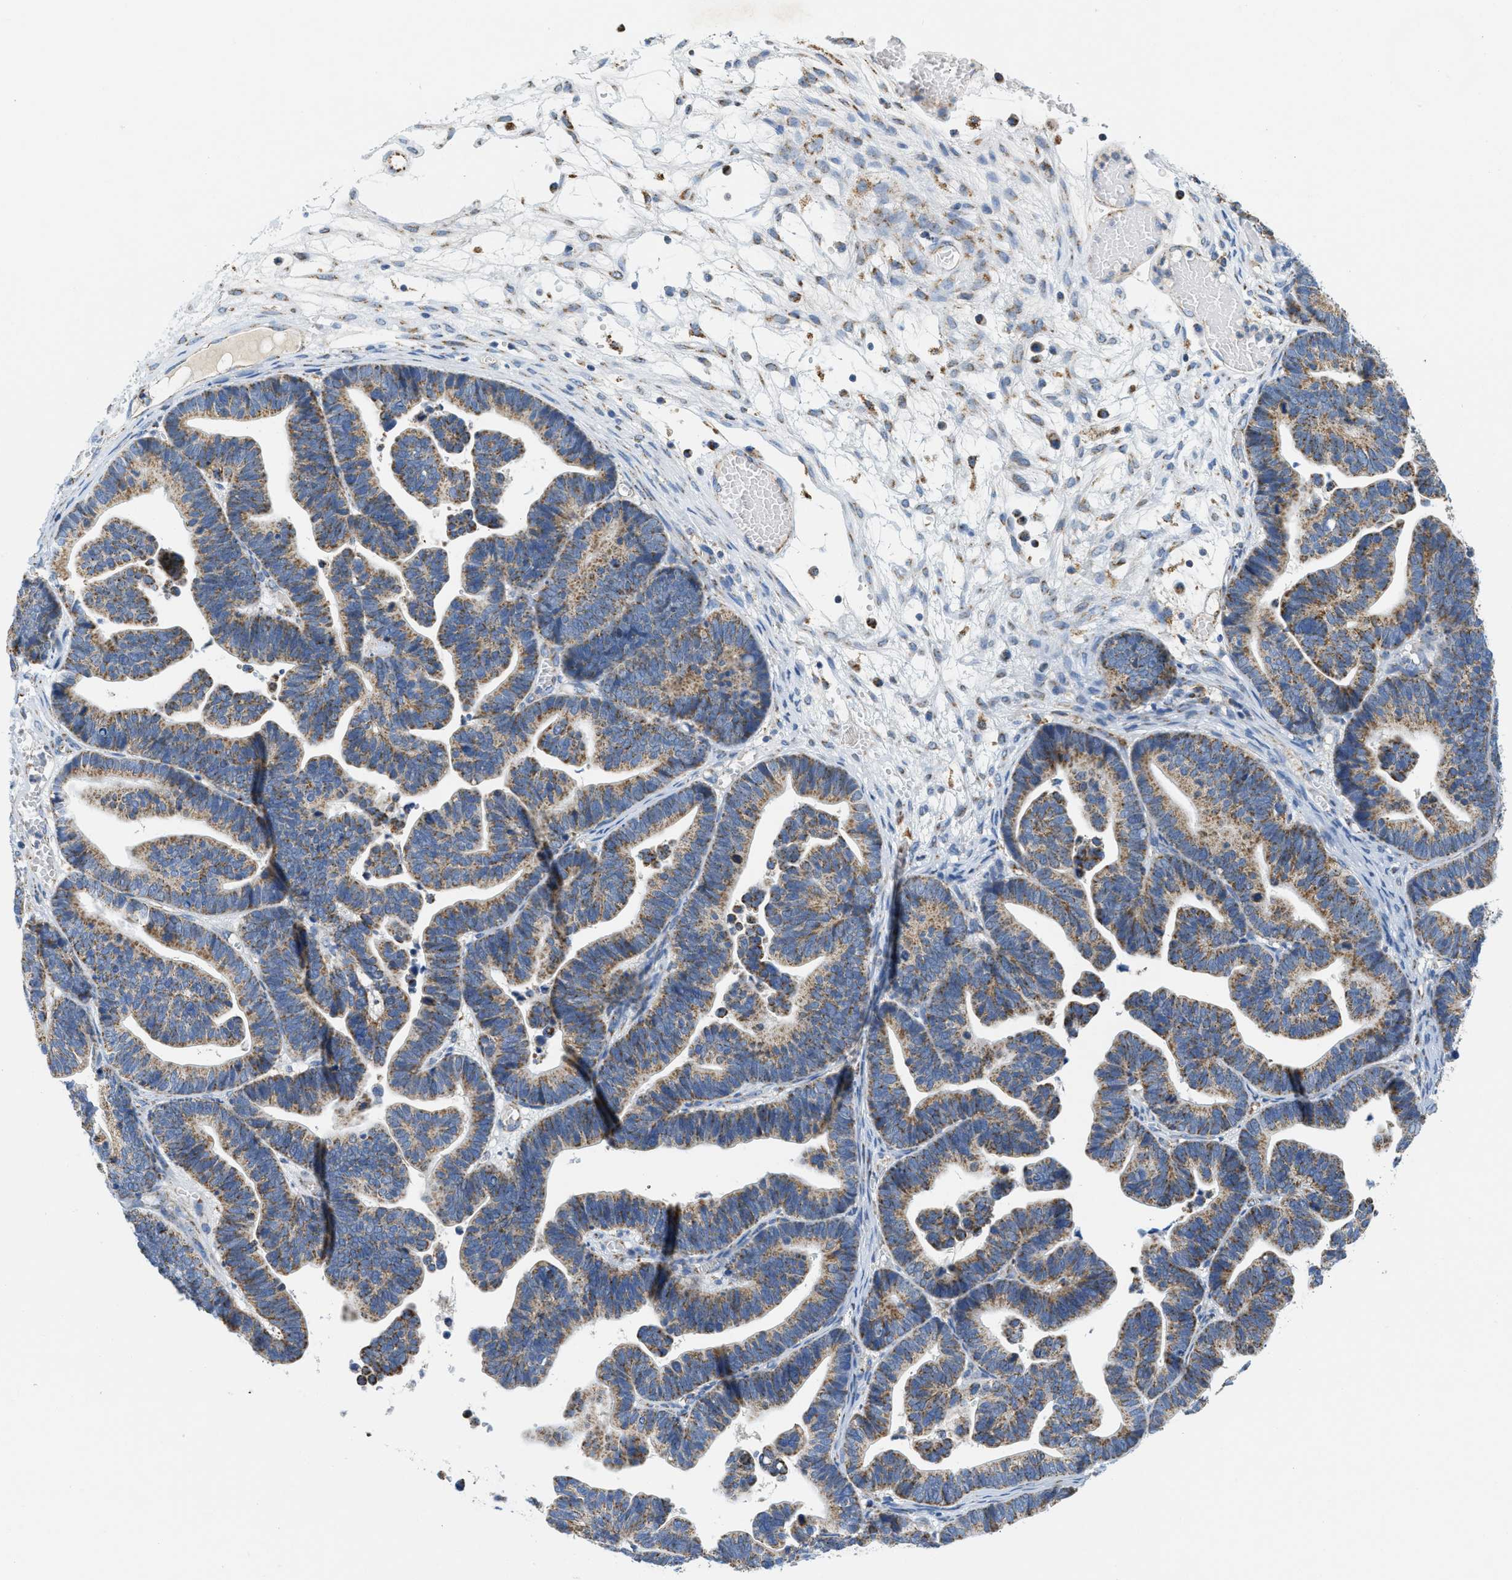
{"staining": {"intensity": "moderate", "quantity": ">75%", "location": "cytoplasmic/membranous"}, "tissue": "ovarian cancer", "cell_type": "Tumor cells", "image_type": "cancer", "snomed": [{"axis": "morphology", "description": "Cystadenocarcinoma, serous, NOS"}, {"axis": "topography", "description": "Ovary"}], "caption": "Immunohistochemical staining of human ovarian cancer reveals moderate cytoplasmic/membranous protein expression in about >75% of tumor cells. (brown staining indicates protein expression, while blue staining denotes nuclei).", "gene": "KCNJ5", "patient": {"sex": "female", "age": 56}}